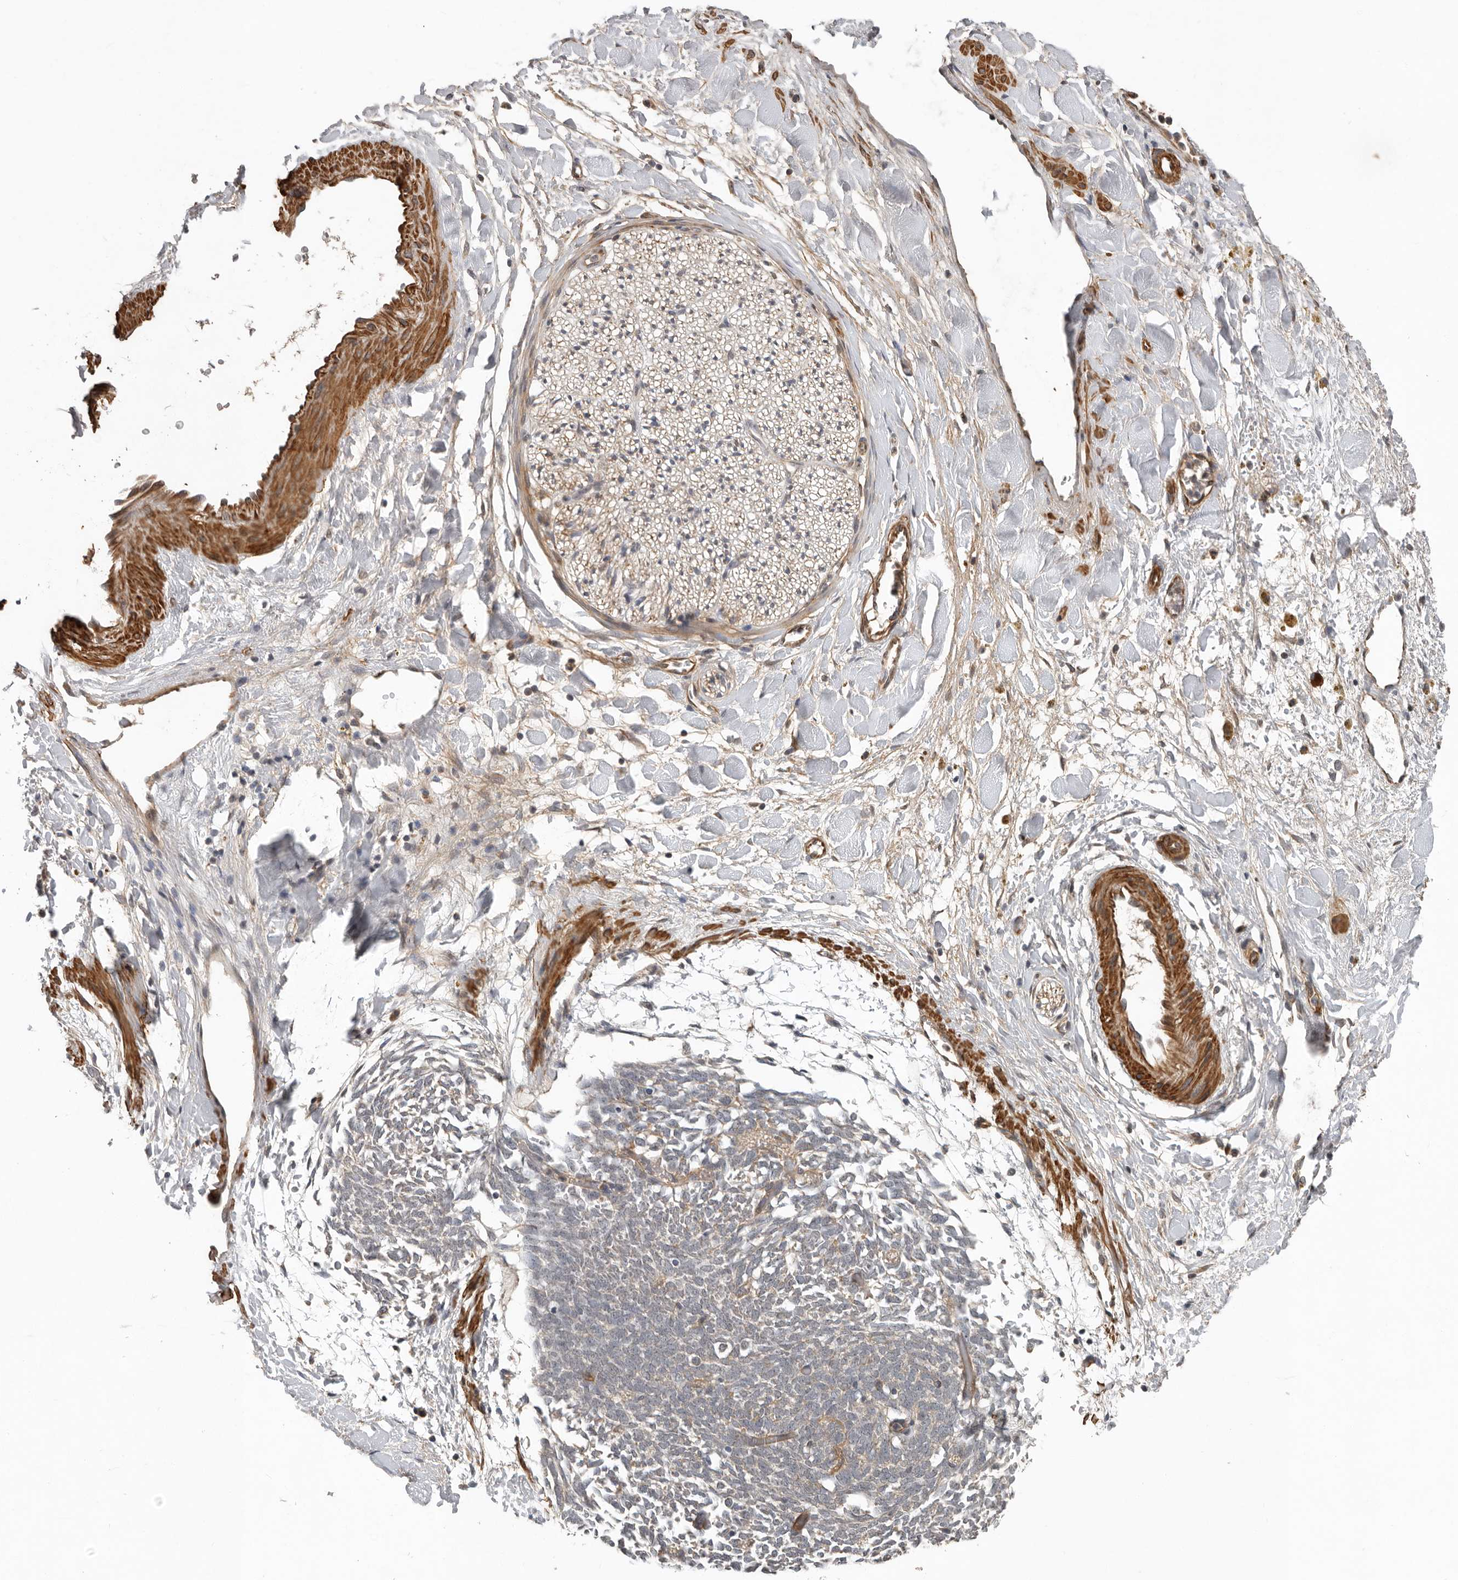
{"staining": {"intensity": "weak", "quantity": ">75%", "location": "cytoplasmic/membranous"}, "tissue": "adipose tissue", "cell_type": "Adipocytes", "image_type": "normal", "snomed": [{"axis": "morphology", "description": "Normal tissue, NOS"}, {"axis": "topography", "description": "Kidney"}, {"axis": "topography", "description": "Peripheral nerve tissue"}], "caption": "Unremarkable adipose tissue was stained to show a protein in brown. There is low levels of weak cytoplasmic/membranous staining in approximately >75% of adipocytes.", "gene": "RNF157", "patient": {"sex": "male", "age": 7}}